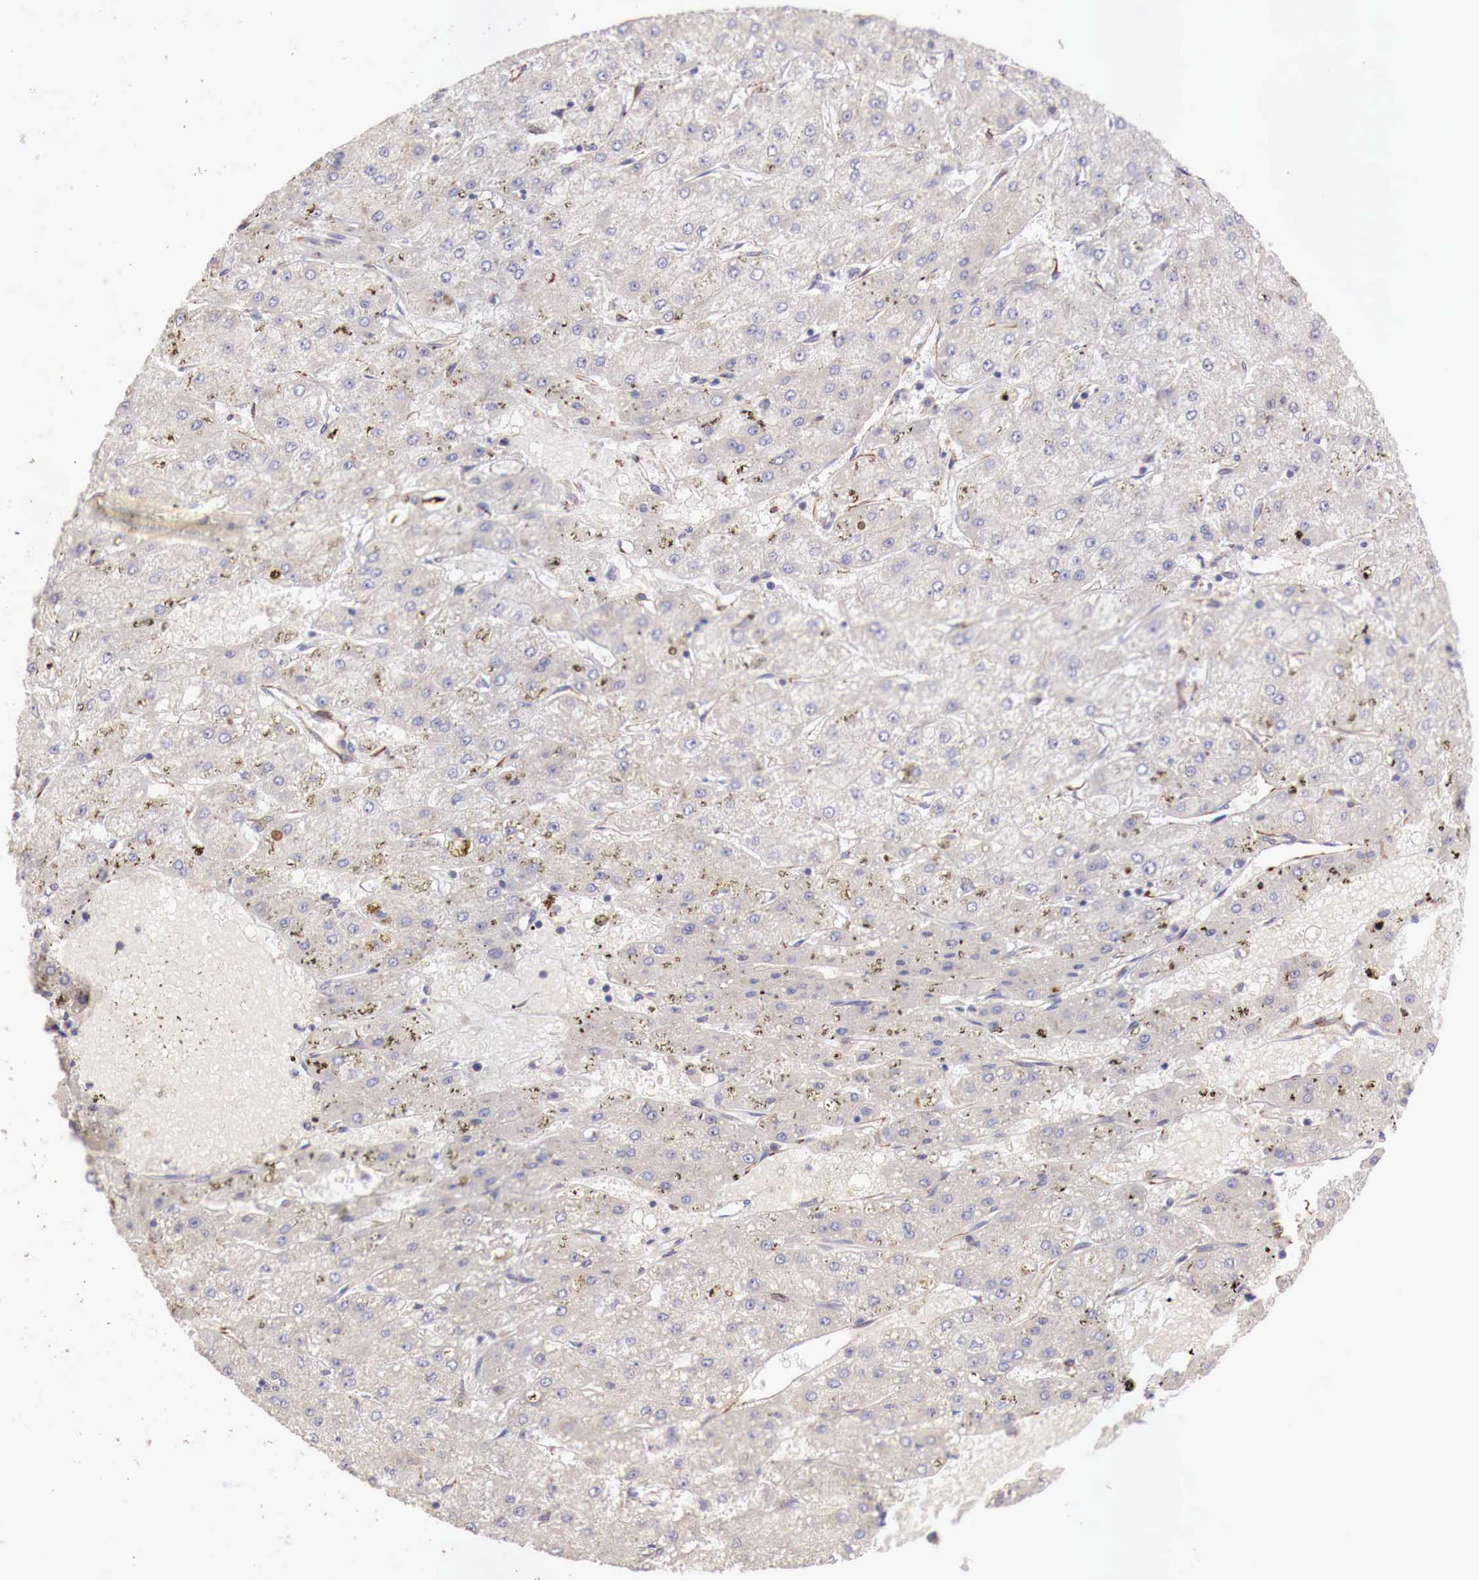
{"staining": {"intensity": "negative", "quantity": "none", "location": "none"}, "tissue": "liver cancer", "cell_type": "Tumor cells", "image_type": "cancer", "snomed": [{"axis": "morphology", "description": "Carcinoma, Hepatocellular, NOS"}, {"axis": "topography", "description": "Liver"}], "caption": "This micrograph is of liver cancer stained with IHC to label a protein in brown with the nuclei are counter-stained blue. There is no positivity in tumor cells.", "gene": "WT1", "patient": {"sex": "female", "age": 52}}